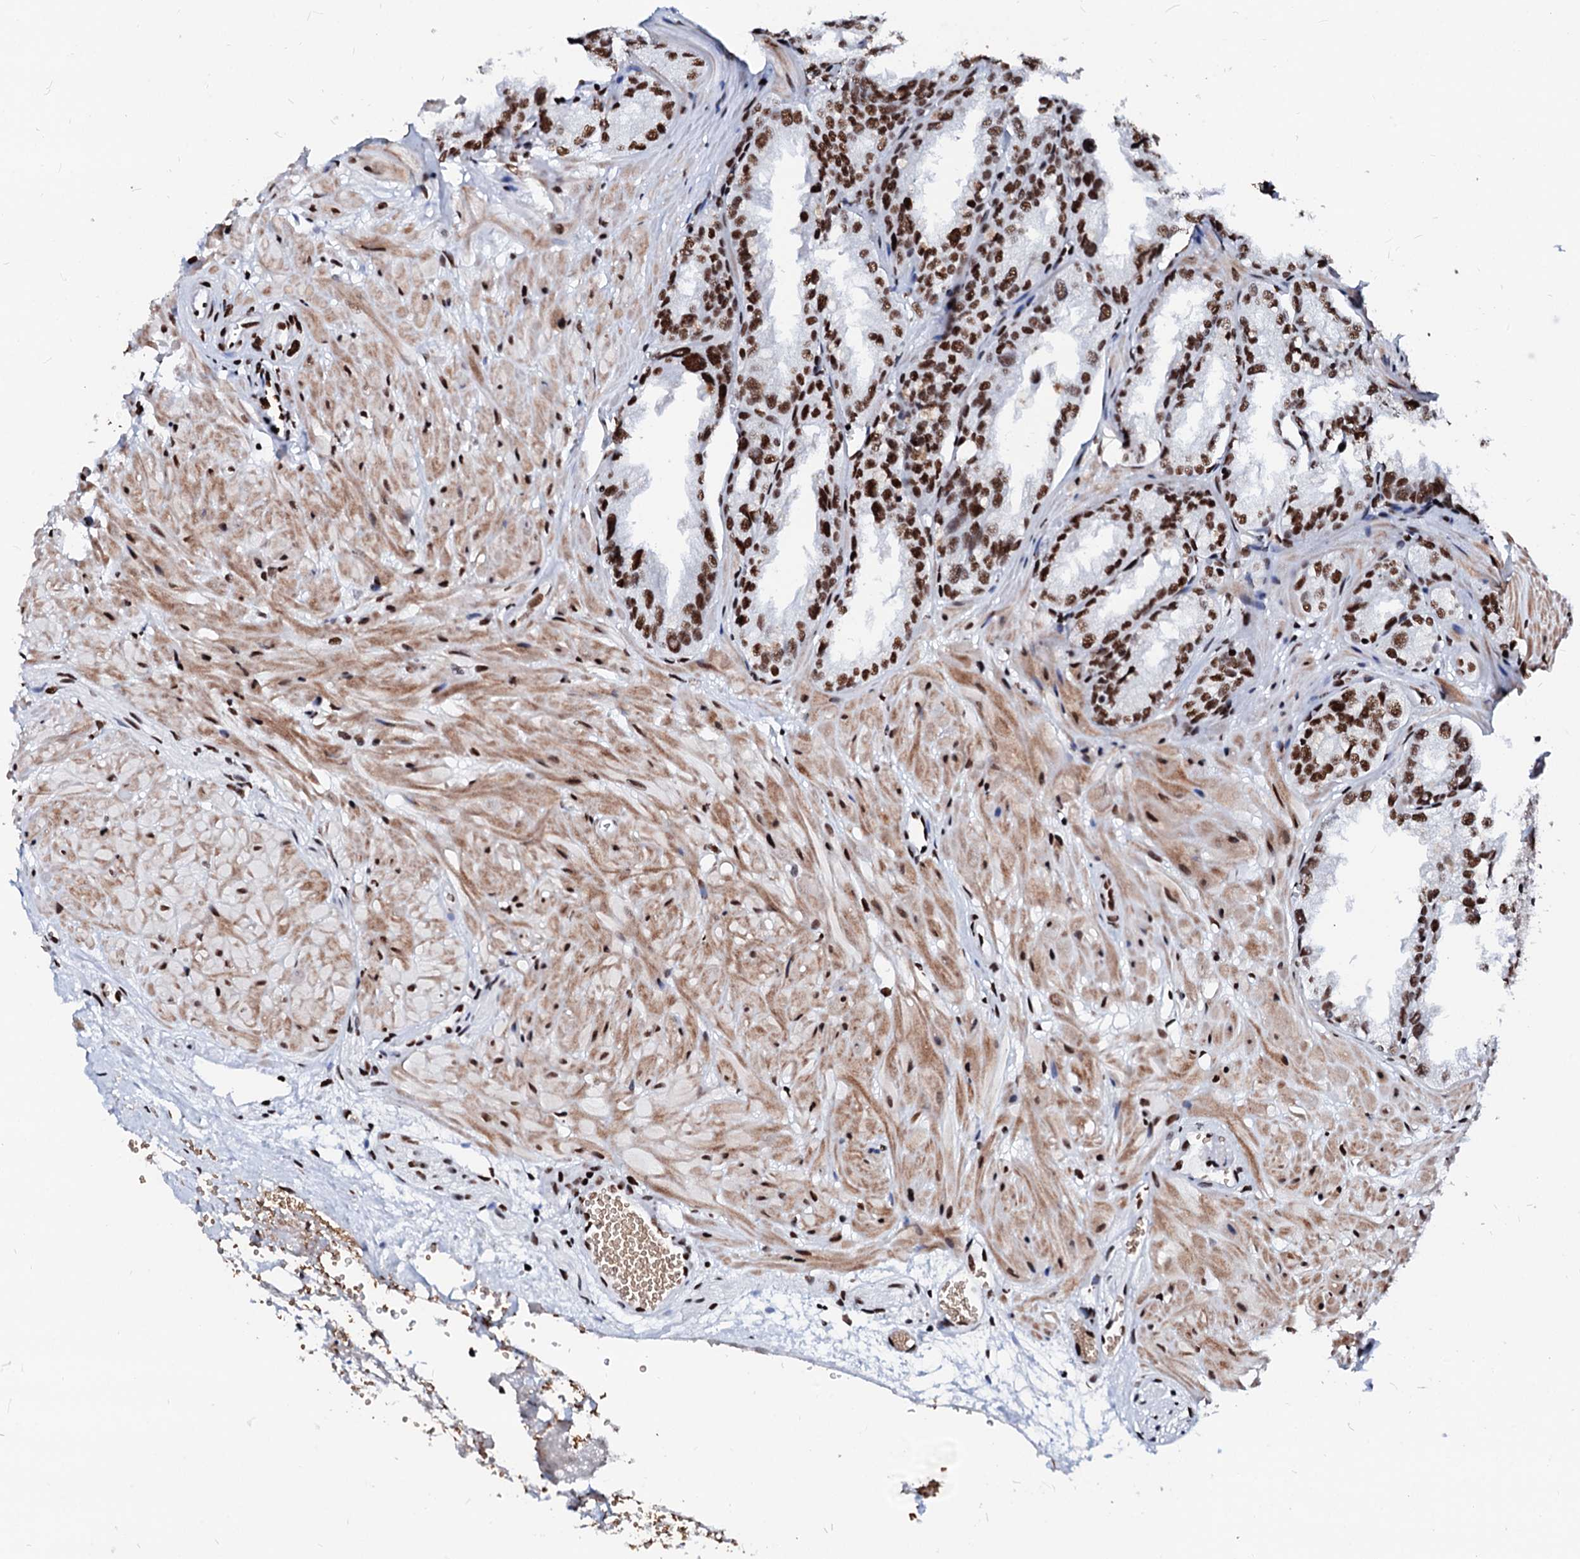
{"staining": {"intensity": "moderate", "quantity": ">75%", "location": "nuclear"}, "tissue": "seminal vesicle", "cell_type": "Glandular cells", "image_type": "normal", "snomed": [{"axis": "morphology", "description": "Normal tissue, NOS"}, {"axis": "topography", "description": "Prostate"}, {"axis": "topography", "description": "Seminal veicle"}], "caption": "High-power microscopy captured an immunohistochemistry (IHC) image of unremarkable seminal vesicle, revealing moderate nuclear positivity in about >75% of glandular cells.", "gene": "RALY", "patient": {"sex": "male", "age": 51}}